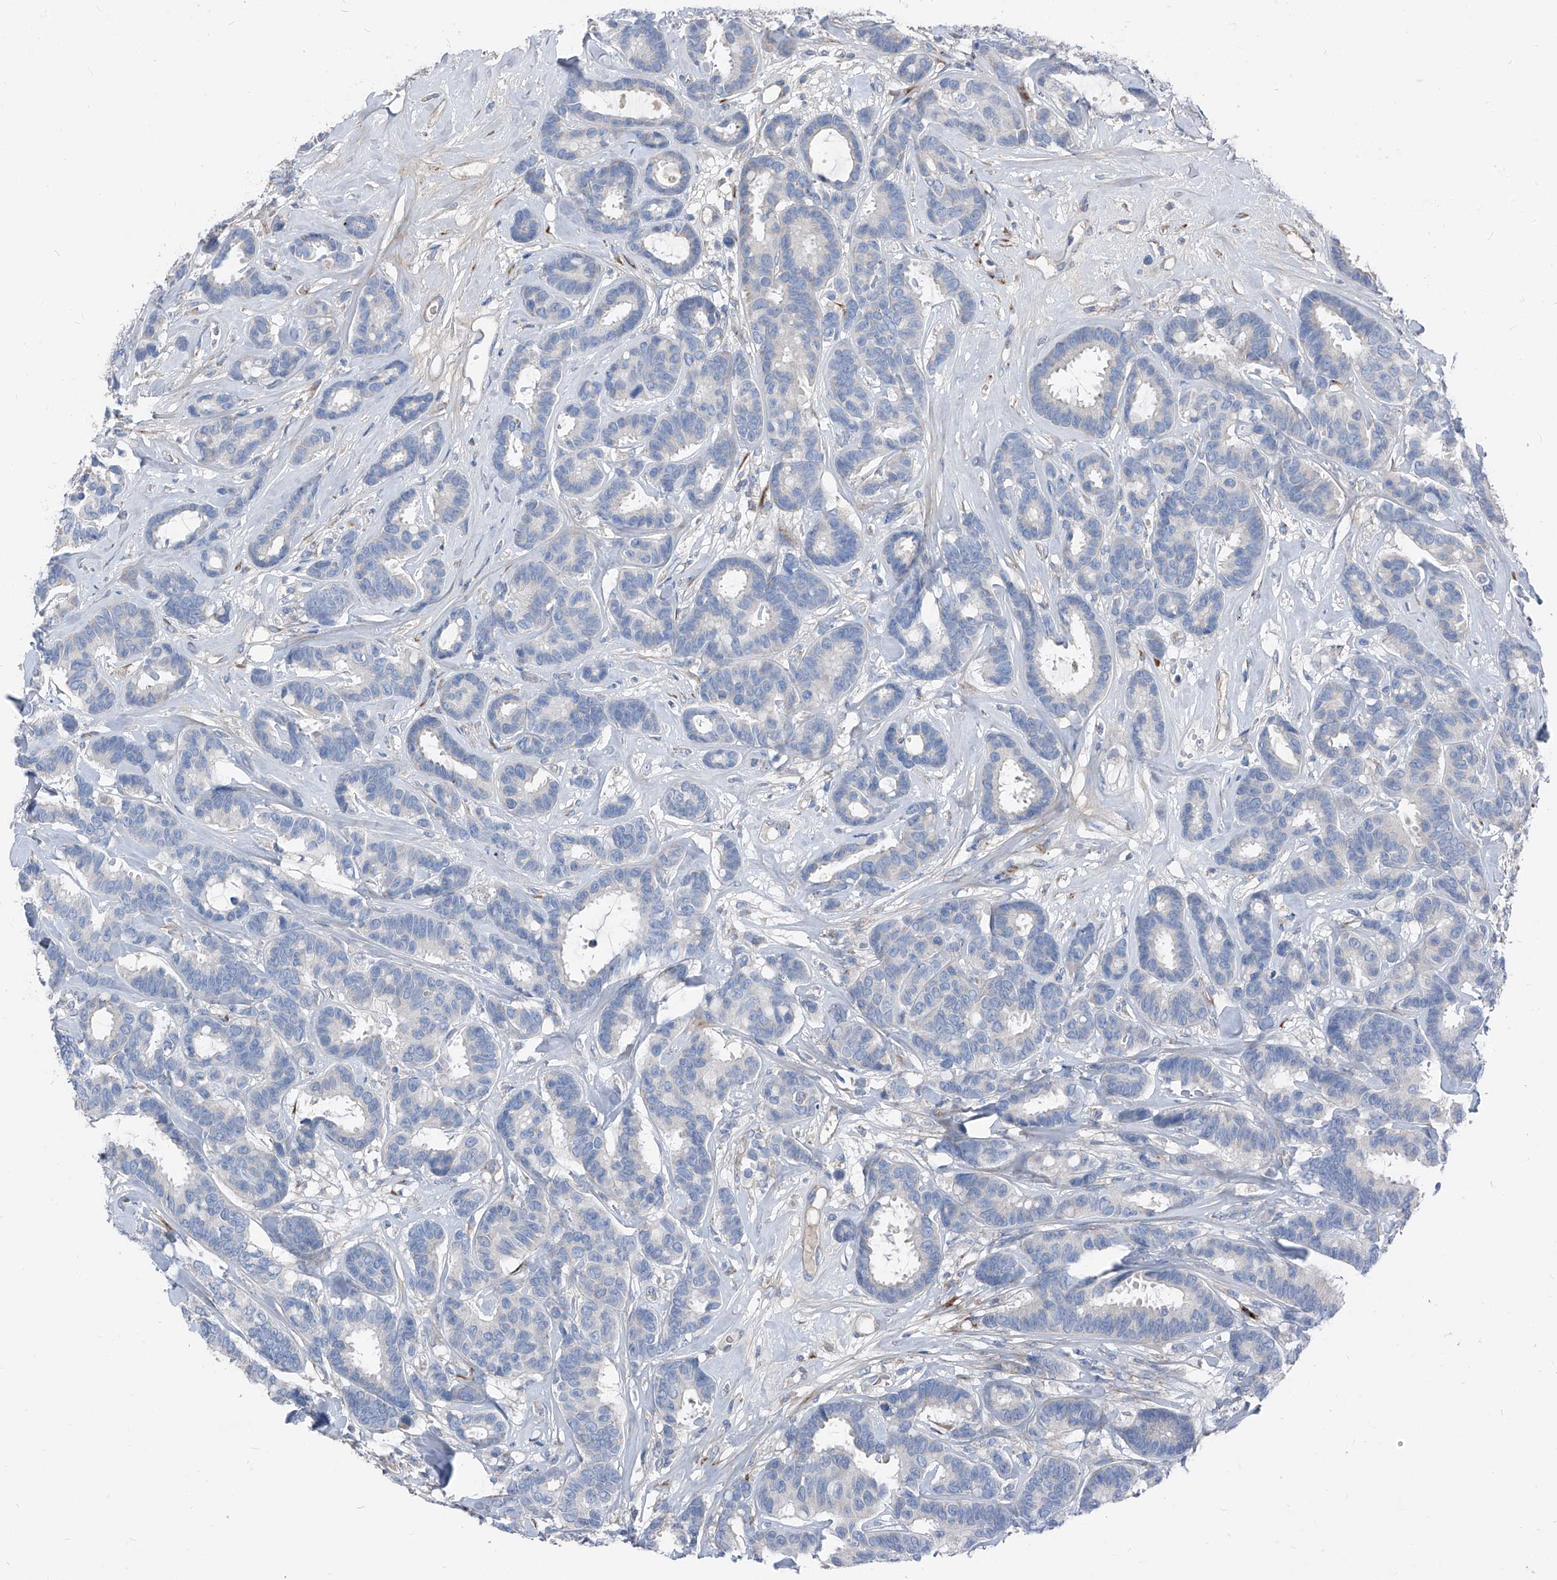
{"staining": {"intensity": "negative", "quantity": "none", "location": "none"}, "tissue": "breast cancer", "cell_type": "Tumor cells", "image_type": "cancer", "snomed": [{"axis": "morphology", "description": "Duct carcinoma"}, {"axis": "topography", "description": "Breast"}], "caption": "Tumor cells are negative for brown protein staining in breast infiltrating ductal carcinoma.", "gene": "IFI27", "patient": {"sex": "female", "age": 87}}